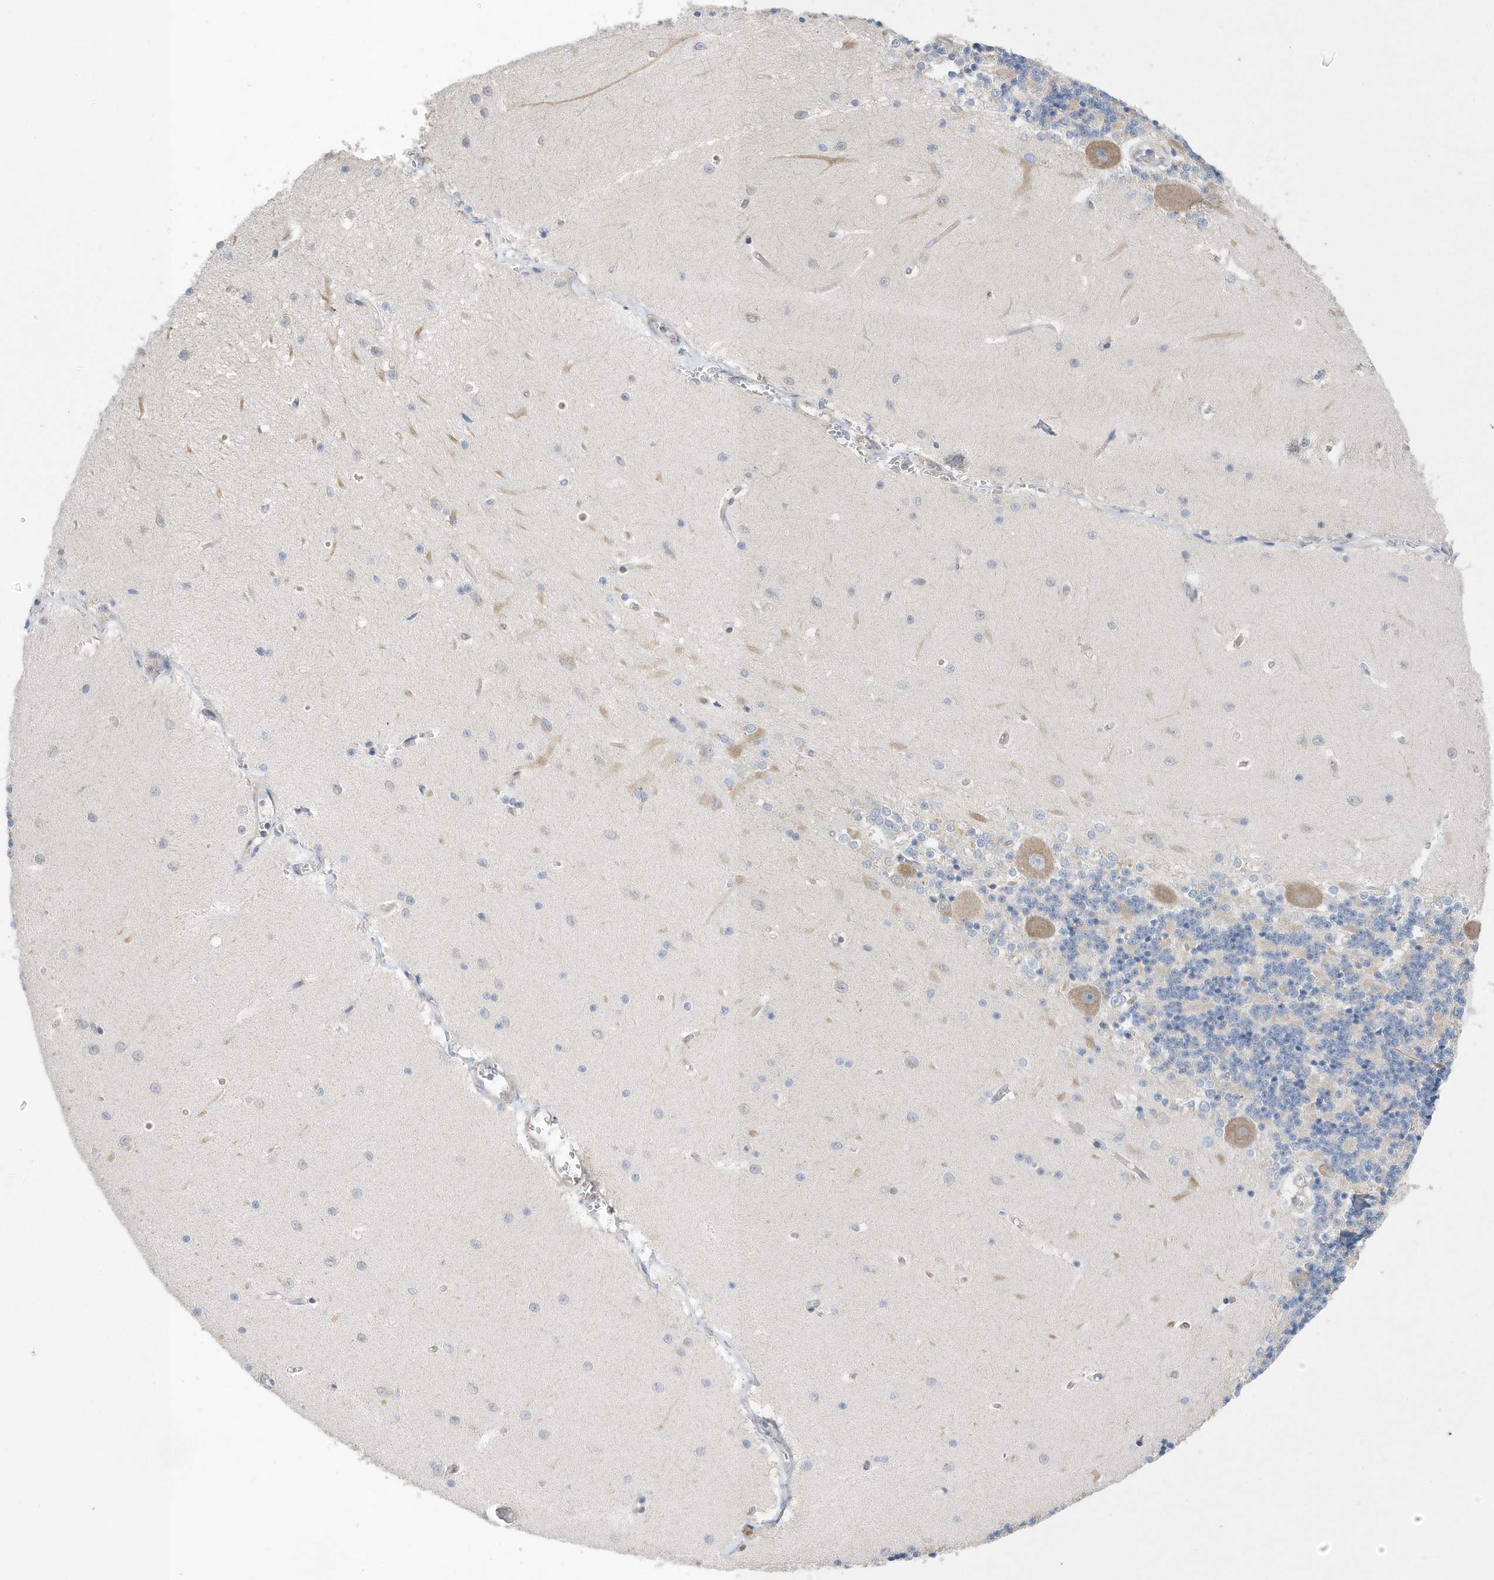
{"staining": {"intensity": "moderate", "quantity": "<25%", "location": "cytoplasmic/membranous"}, "tissue": "cerebellum", "cell_type": "Cells in granular layer", "image_type": "normal", "snomed": [{"axis": "morphology", "description": "Normal tissue, NOS"}, {"axis": "topography", "description": "Cerebellum"}], "caption": "Immunohistochemistry (IHC) (DAB) staining of normal cerebellum exhibits moderate cytoplasmic/membranous protein expression in about <25% of cells in granular layer.", "gene": "SPATA5", "patient": {"sex": "male", "age": 37}}